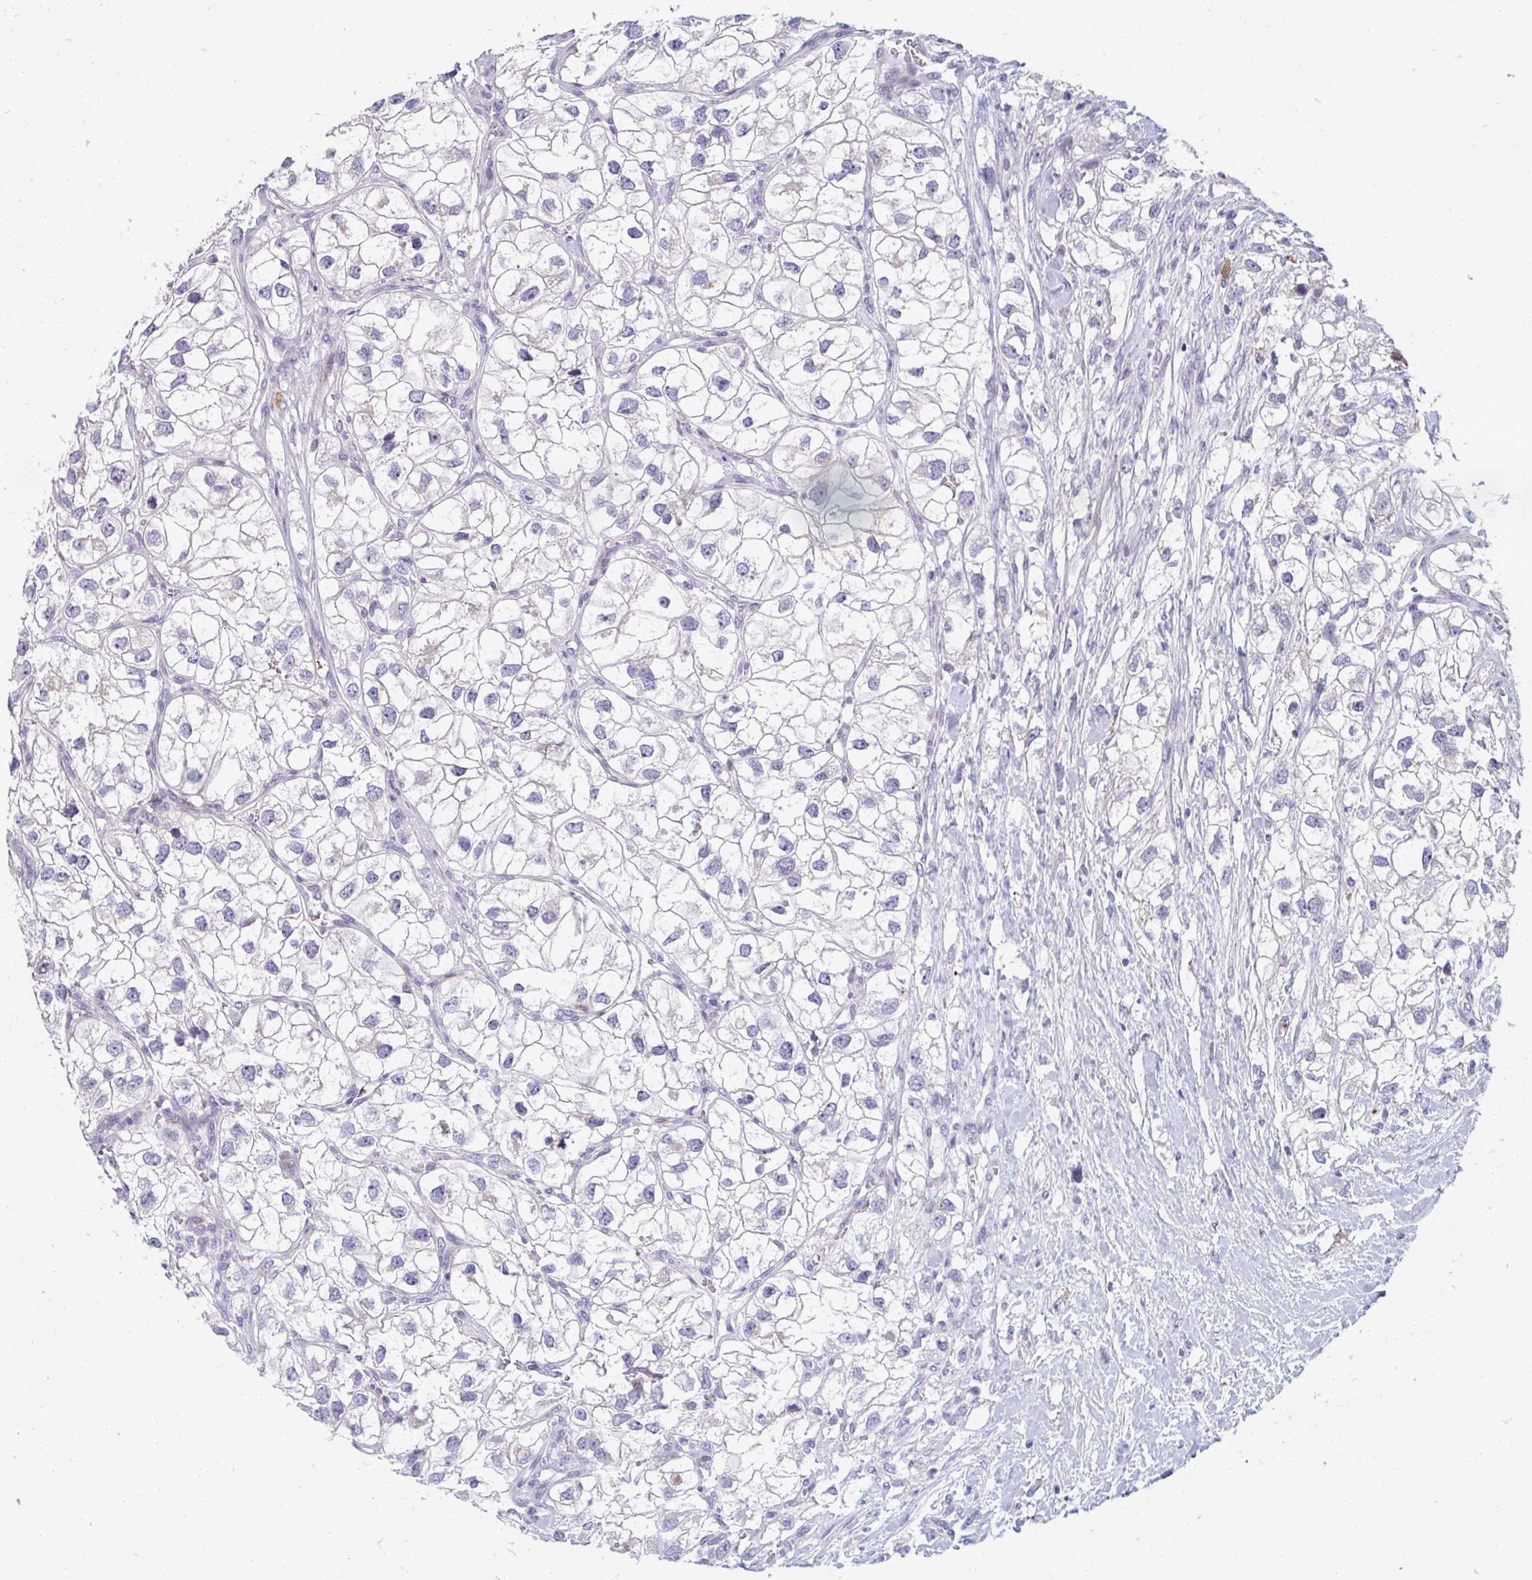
{"staining": {"intensity": "negative", "quantity": "none", "location": "none"}, "tissue": "renal cancer", "cell_type": "Tumor cells", "image_type": "cancer", "snomed": [{"axis": "morphology", "description": "Adenocarcinoma, NOS"}, {"axis": "topography", "description": "Kidney"}], "caption": "Photomicrograph shows no significant protein expression in tumor cells of renal cancer. (Brightfield microscopy of DAB (3,3'-diaminobenzidine) IHC at high magnification).", "gene": "EIF1AD", "patient": {"sex": "male", "age": 59}}